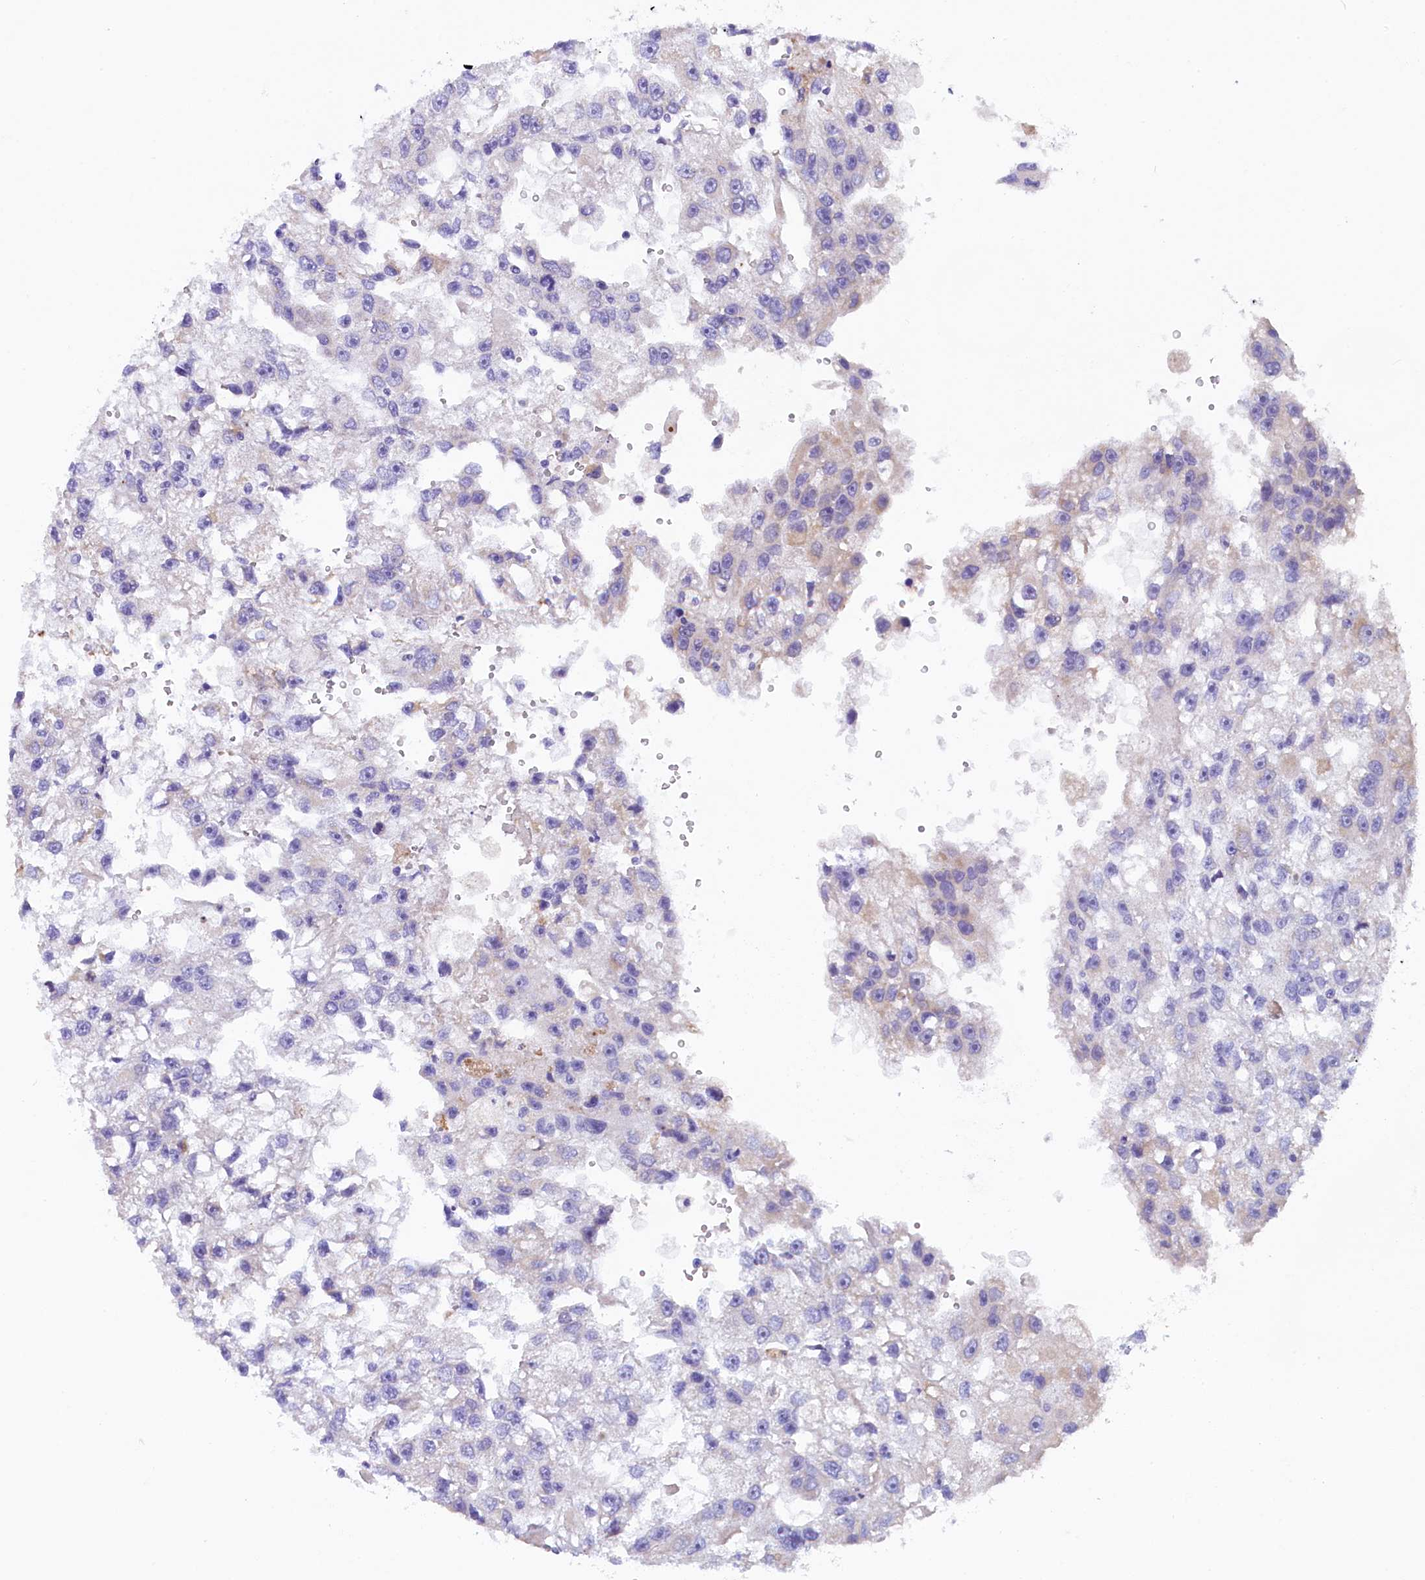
{"staining": {"intensity": "negative", "quantity": "none", "location": "none"}, "tissue": "renal cancer", "cell_type": "Tumor cells", "image_type": "cancer", "snomed": [{"axis": "morphology", "description": "Adenocarcinoma, NOS"}, {"axis": "topography", "description": "Kidney"}], "caption": "High magnification brightfield microscopy of renal cancer (adenocarcinoma) stained with DAB (3,3'-diaminobenzidine) (brown) and counterstained with hematoxylin (blue): tumor cells show no significant expression.", "gene": "RTTN", "patient": {"sex": "male", "age": 63}}